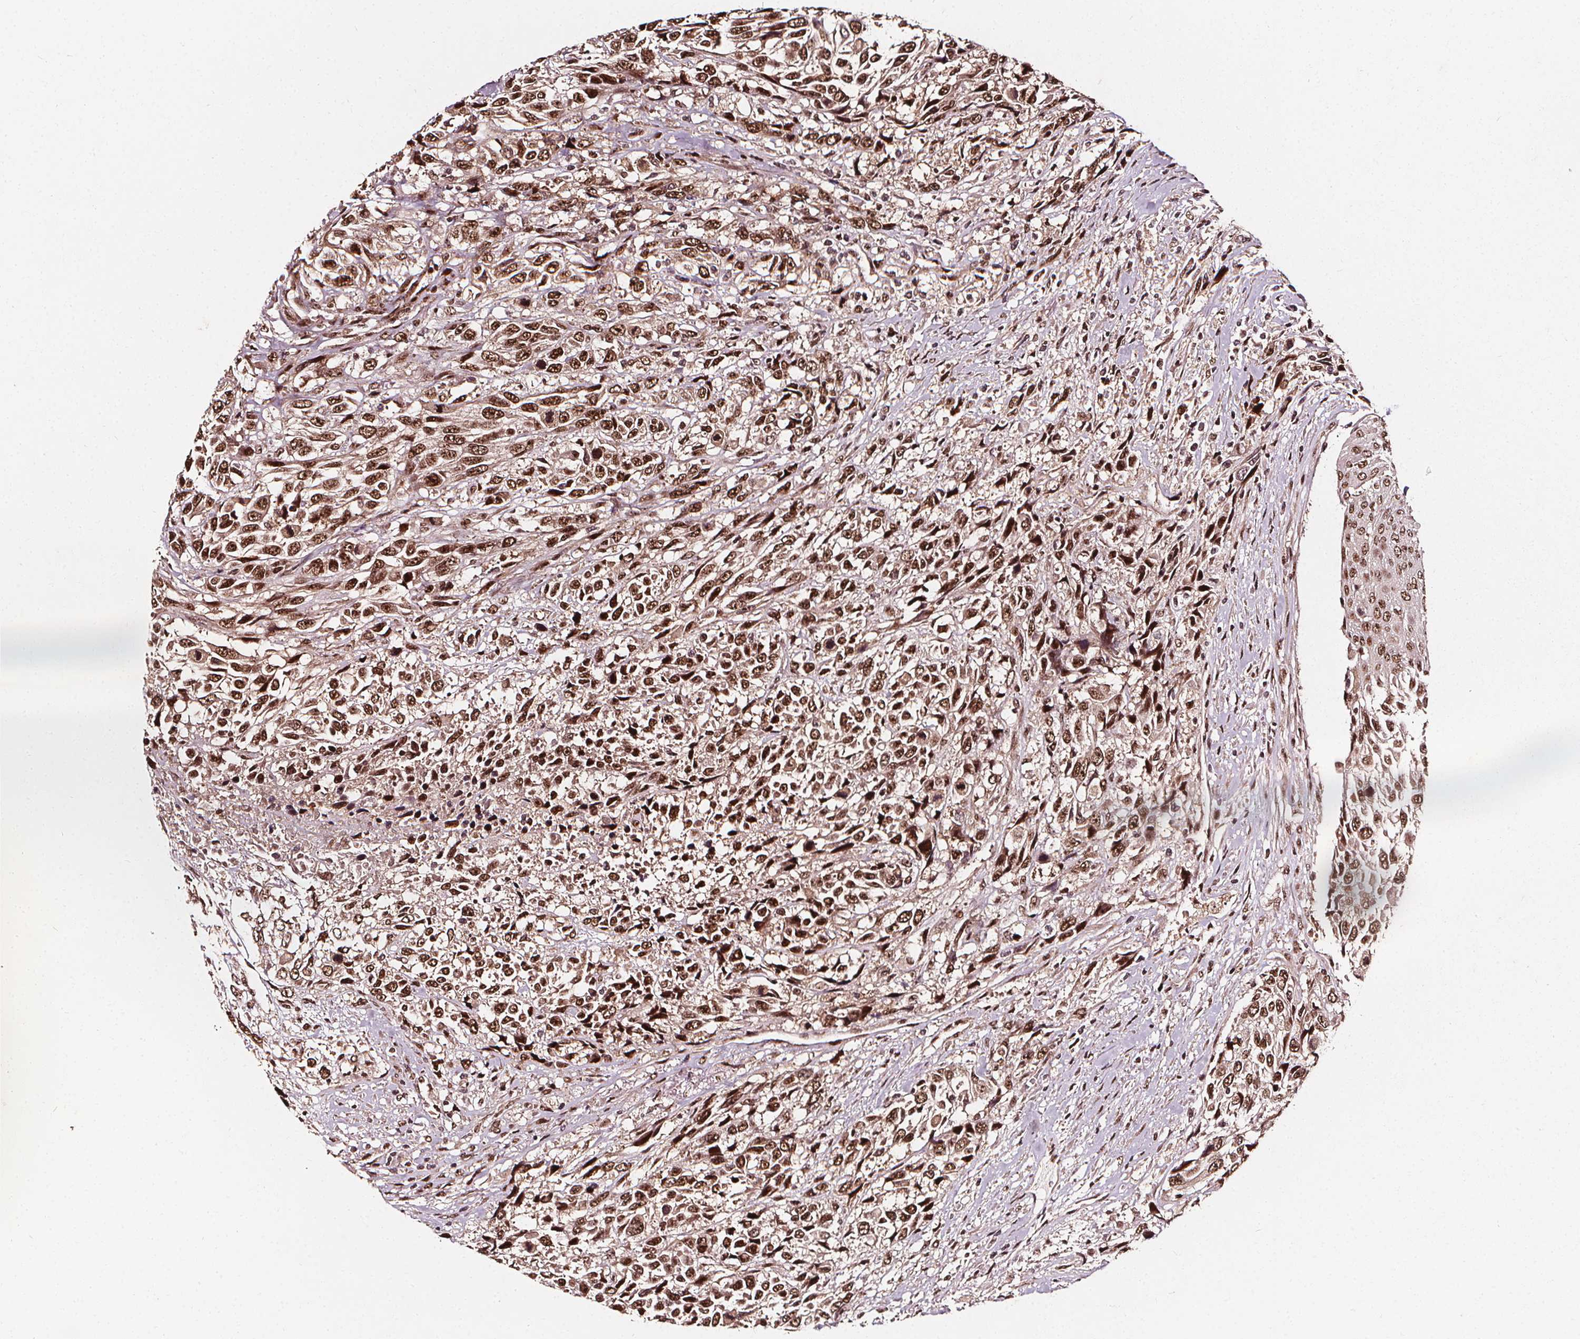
{"staining": {"intensity": "moderate", "quantity": ">75%", "location": "nuclear"}, "tissue": "urothelial cancer", "cell_type": "Tumor cells", "image_type": "cancer", "snomed": [{"axis": "morphology", "description": "Urothelial carcinoma, High grade"}, {"axis": "topography", "description": "Urinary bladder"}], "caption": "Human high-grade urothelial carcinoma stained with a brown dye displays moderate nuclear positive staining in approximately >75% of tumor cells.", "gene": "EXOSC9", "patient": {"sex": "female", "age": 70}}